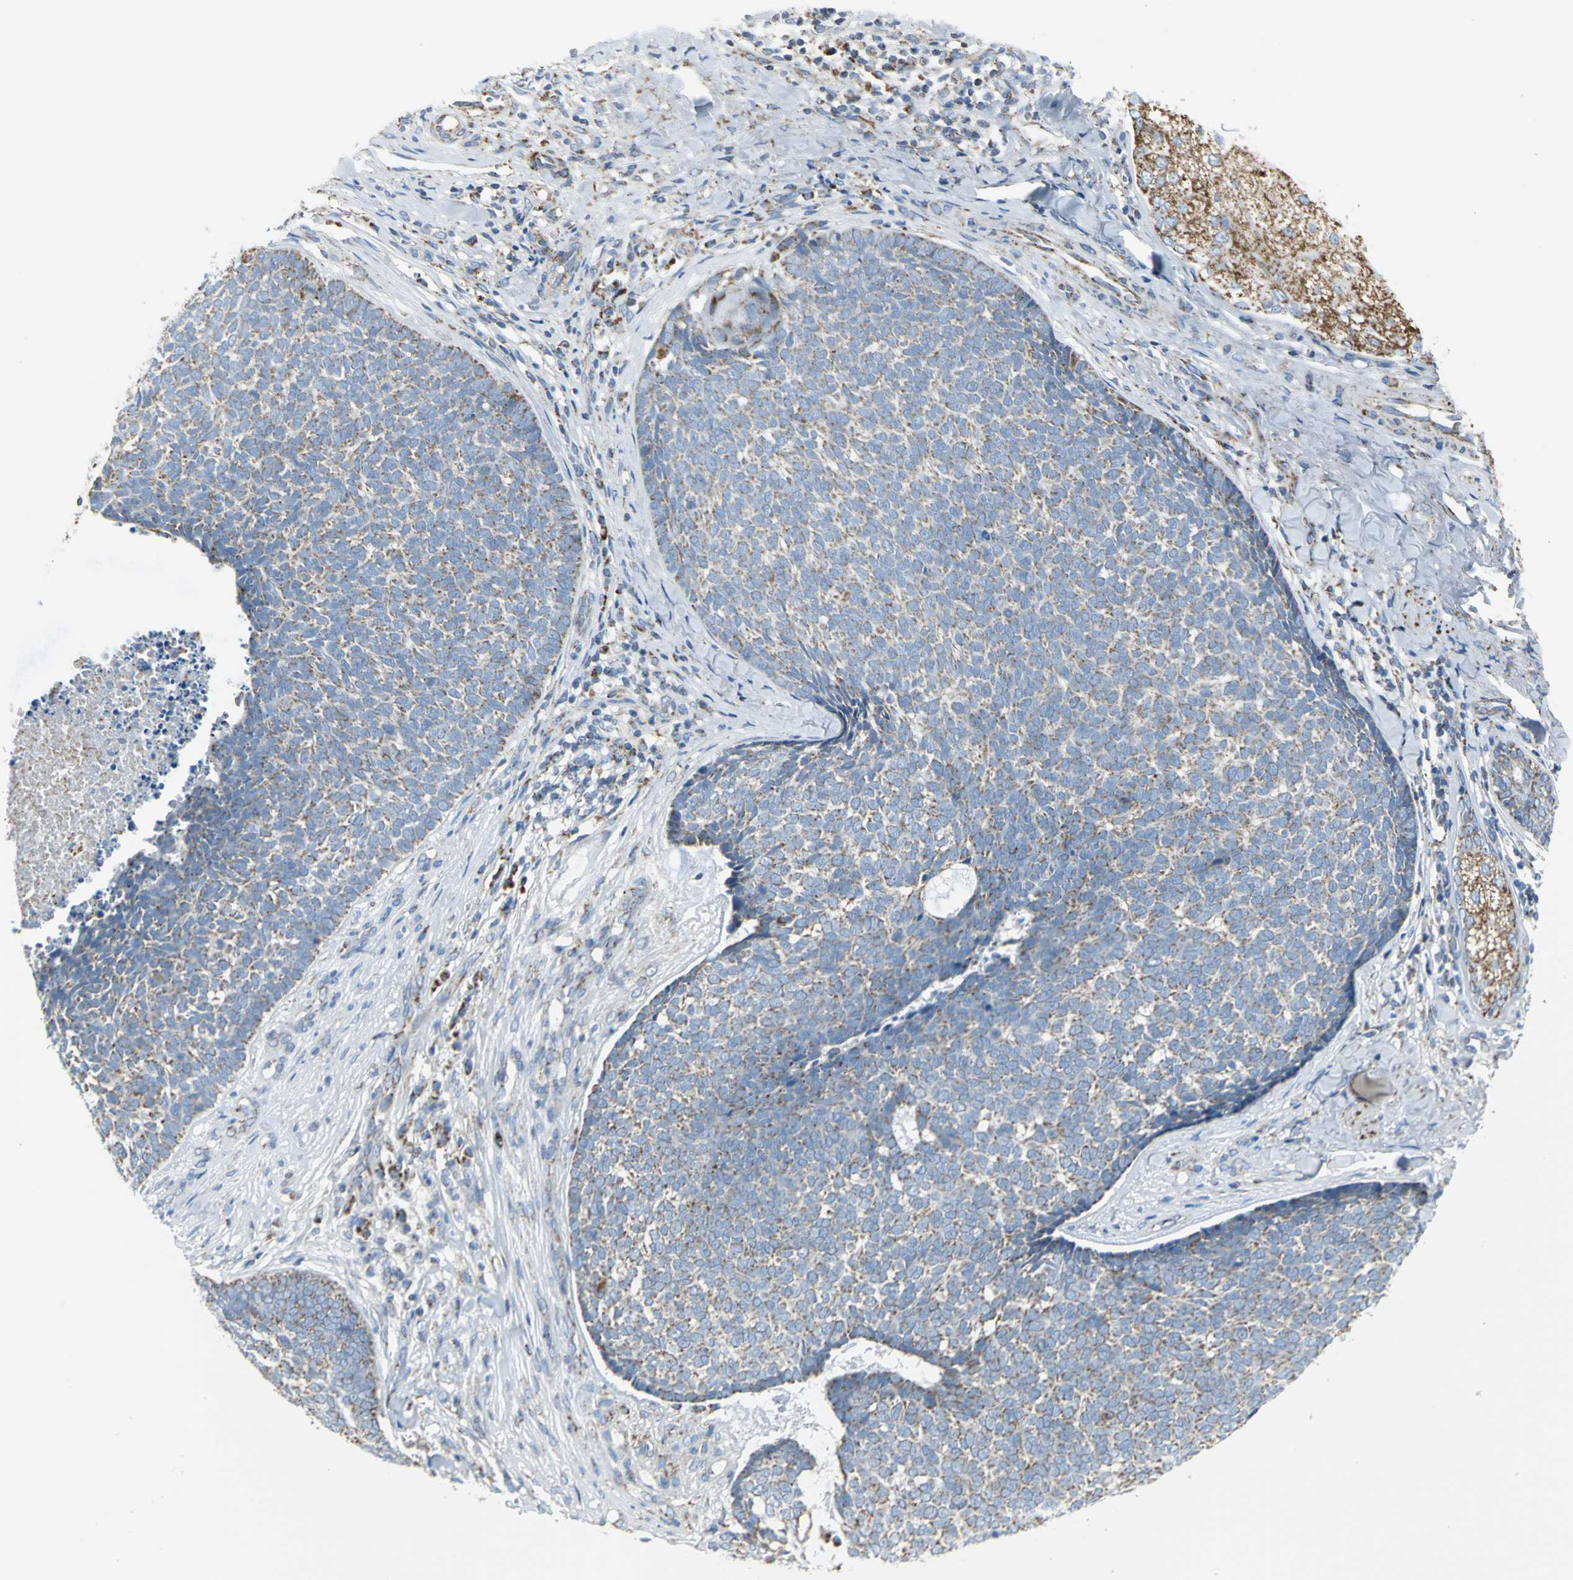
{"staining": {"intensity": "weak", "quantity": "25%-75%", "location": "cytoplasmic/membranous"}, "tissue": "skin cancer", "cell_type": "Tumor cells", "image_type": "cancer", "snomed": [{"axis": "morphology", "description": "Basal cell carcinoma"}, {"axis": "topography", "description": "Skin"}], "caption": "Basal cell carcinoma (skin) tissue shows weak cytoplasmic/membranous positivity in about 25%-75% of tumor cells", "gene": "NTRK1", "patient": {"sex": "male", "age": 84}}